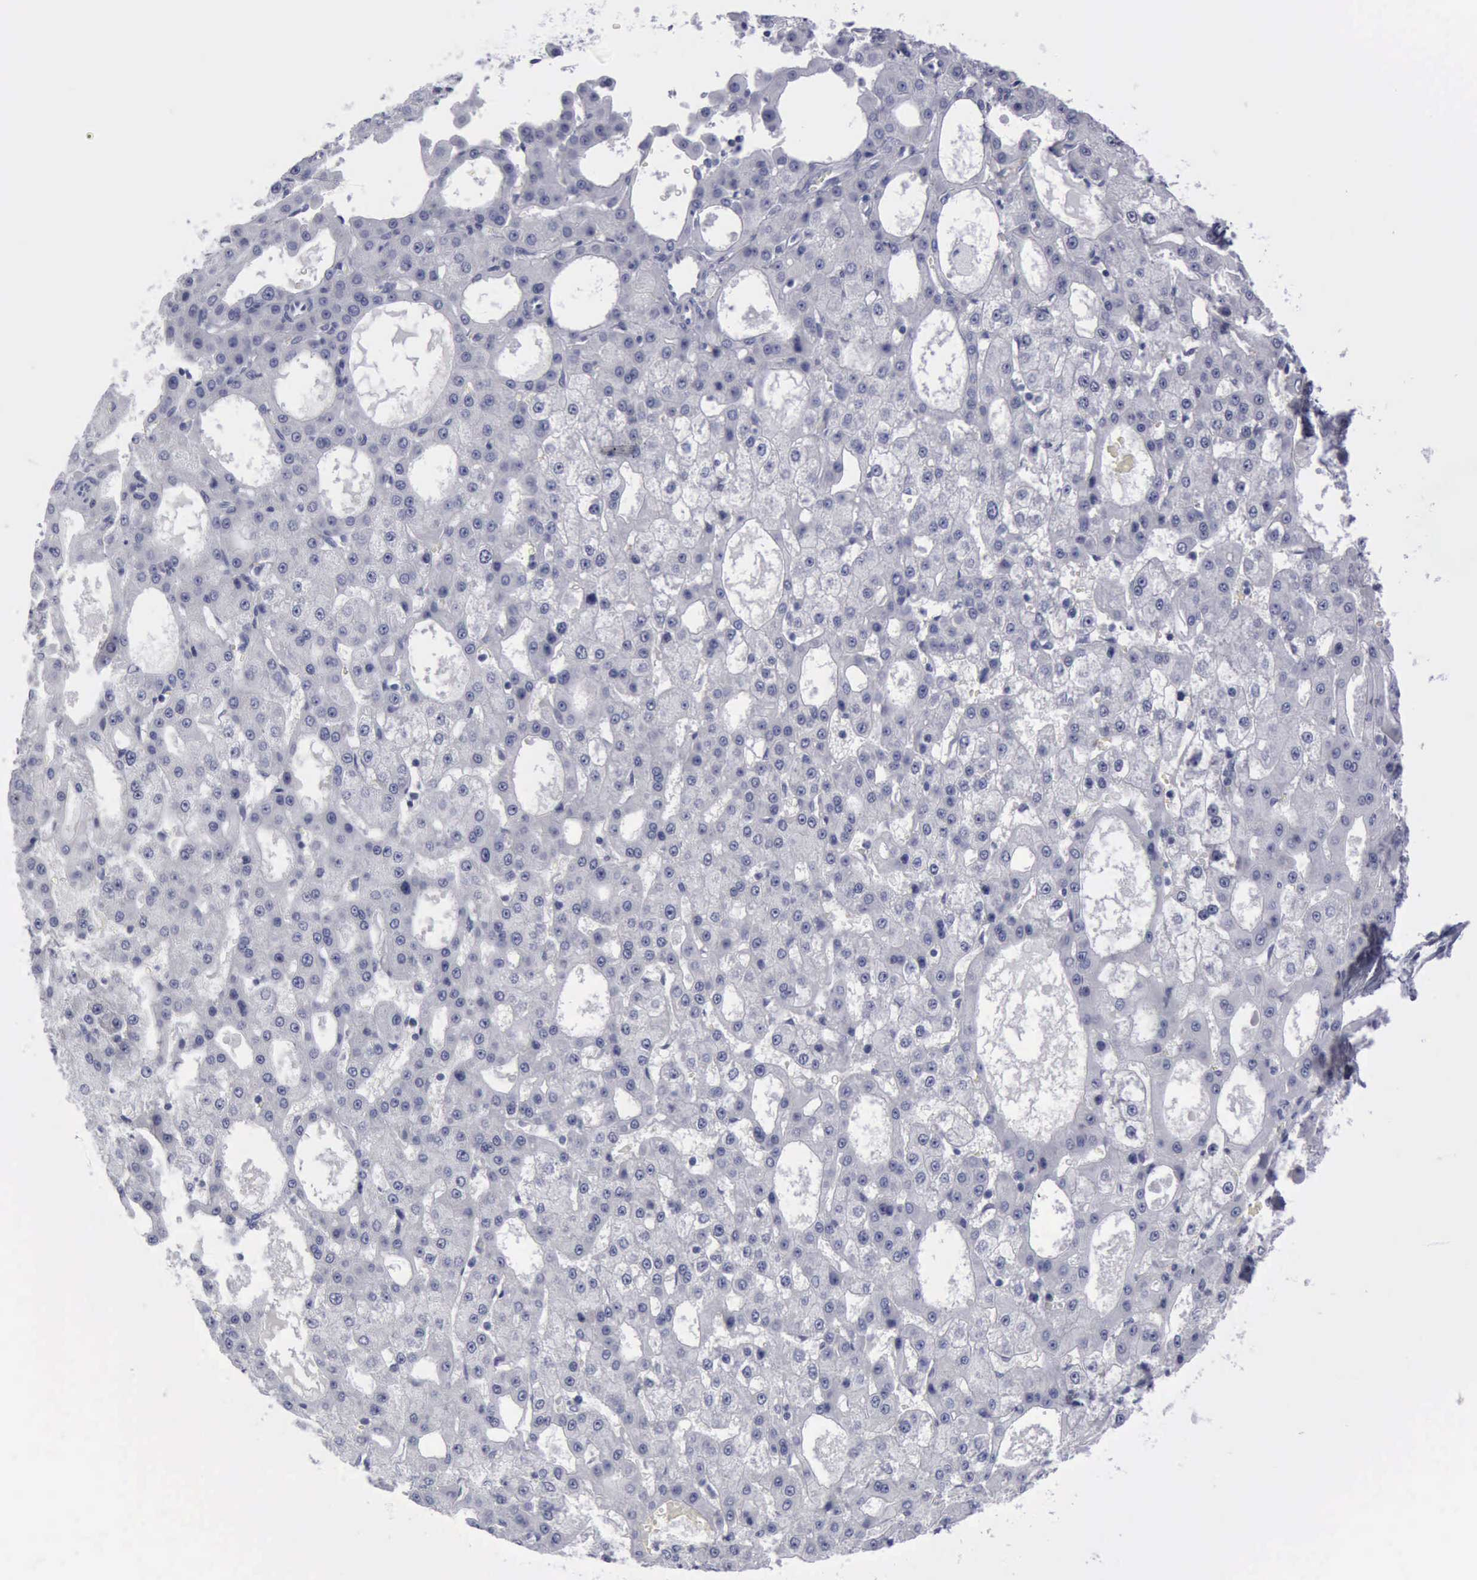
{"staining": {"intensity": "negative", "quantity": "none", "location": "none"}, "tissue": "liver cancer", "cell_type": "Tumor cells", "image_type": "cancer", "snomed": [{"axis": "morphology", "description": "Carcinoma, Hepatocellular, NOS"}, {"axis": "topography", "description": "Liver"}], "caption": "Immunohistochemical staining of human liver cancer (hepatocellular carcinoma) reveals no significant positivity in tumor cells.", "gene": "KRT13", "patient": {"sex": "male", "age": 47}}